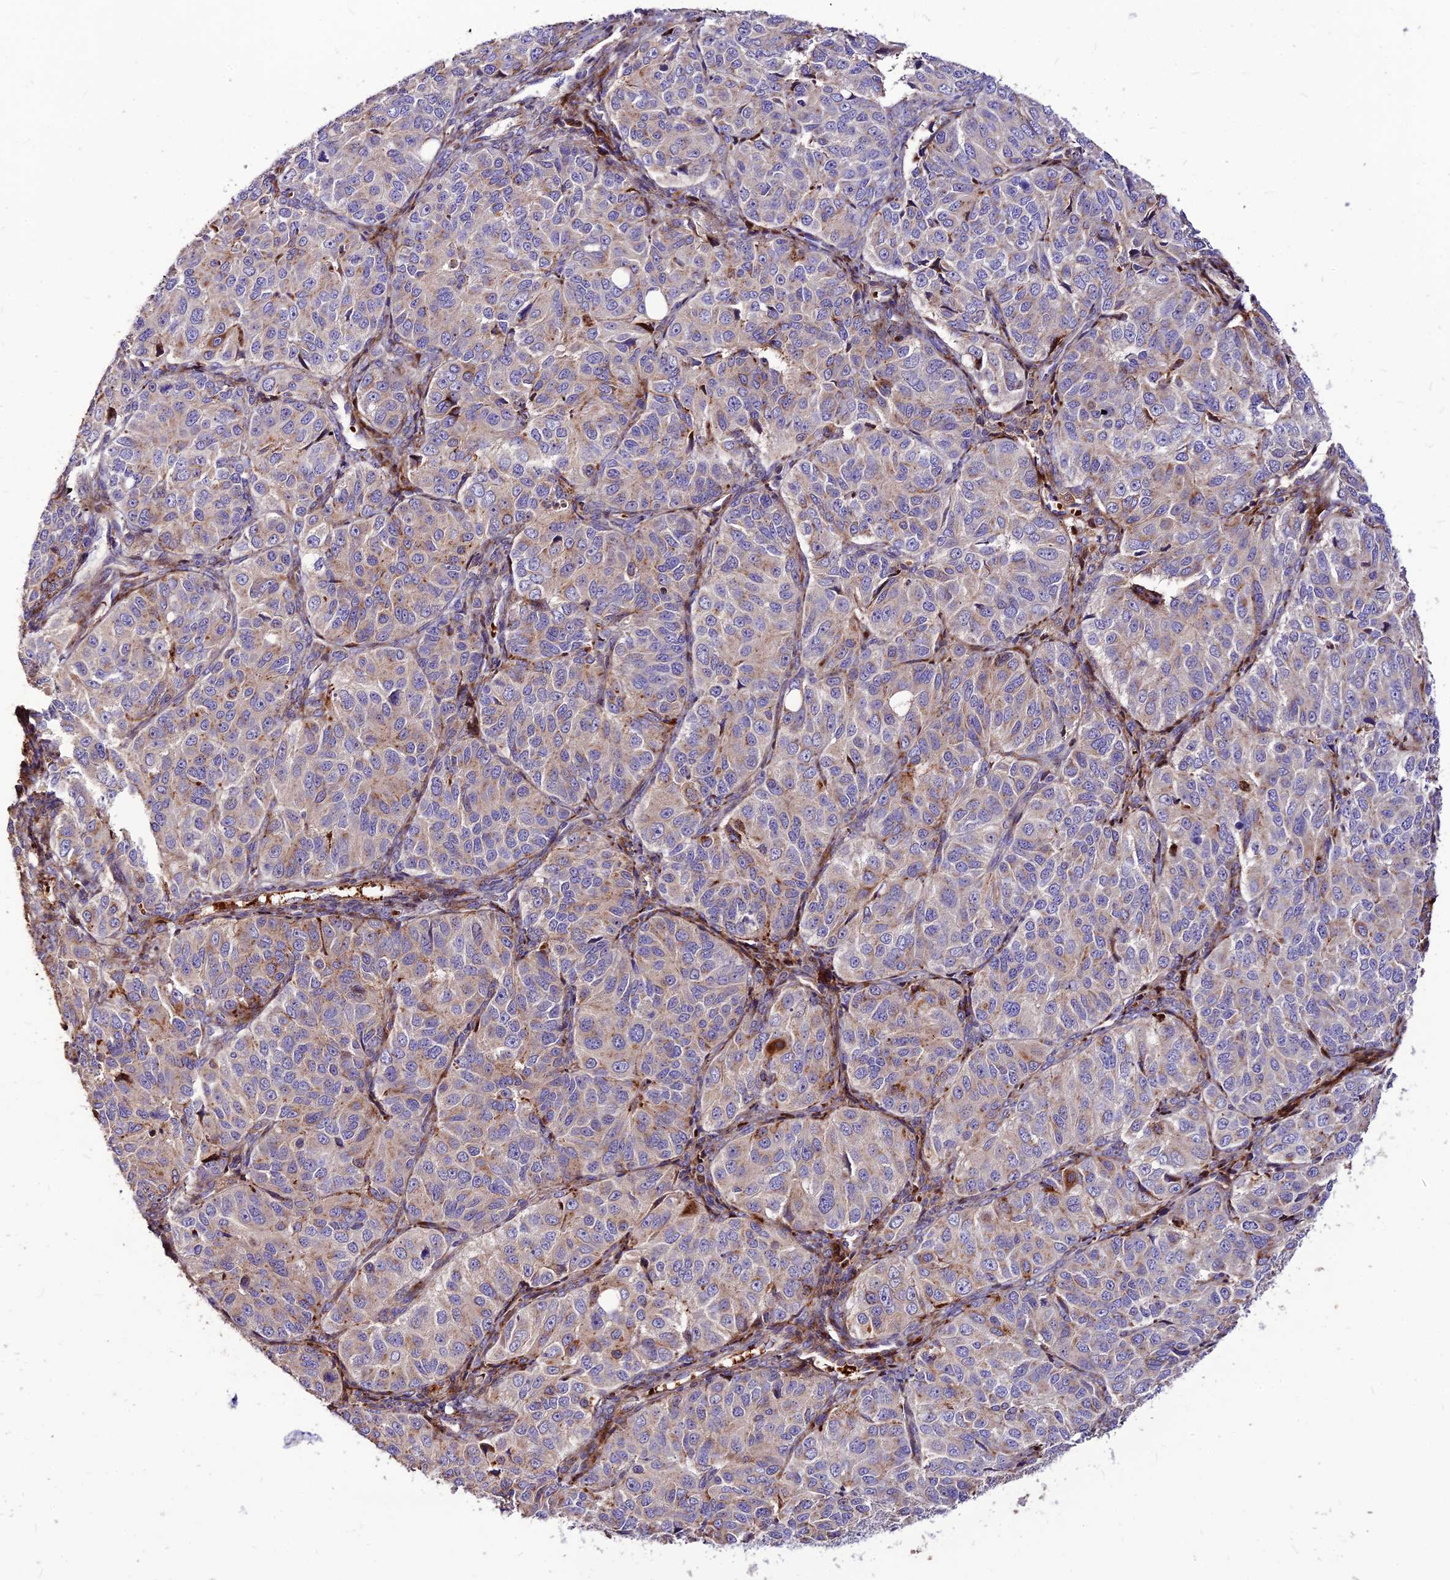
{"staining": {"intensity": "weak", "quantity": "<25%", "location": "cytoplasmic/membranous"}, "tissue": "ovarian cancer", "cell_type": "Tumor cells", "image_type": "cancer", "snomed": [{"axis": "morphology", "description": "Carcinoma, endometroid"}, {"axis": "topography", "description": "Ovary"}], "caption": "There is no significant positivity in tumor cells of ovarian cancer.", "gene": "RIMOC1", "patient": {"sex": "female", "age": 51}}